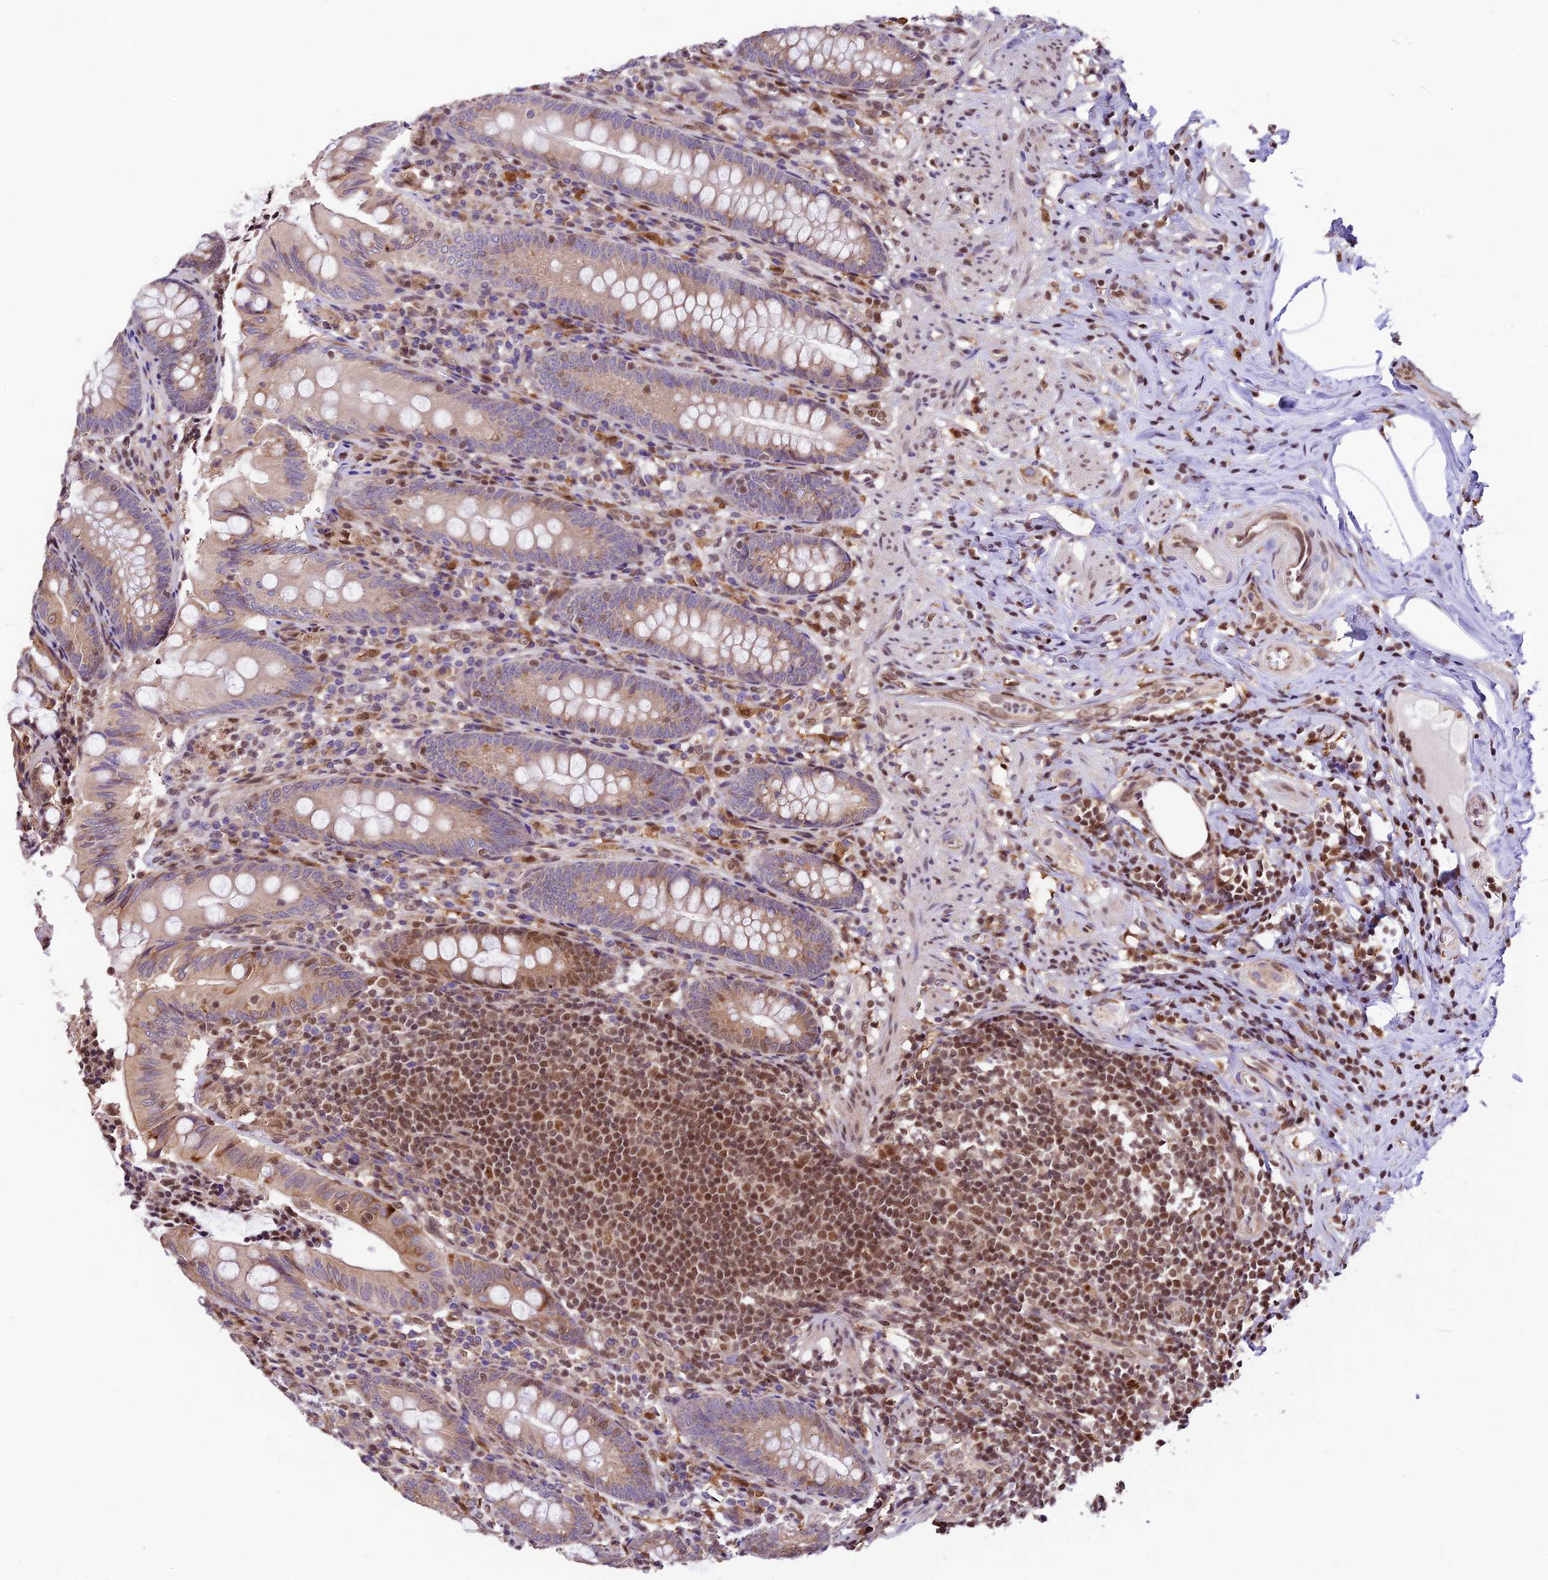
{"staining": {"intensity": "moderate", "quantity": "<25%", "location": "cytoplasmic/membranous,nuclear"}, "tissue": "appendix", "cell_type": "Glandular cells", "image_type": "normal", "snomed": [{"axis": "morphology", "description": "Normal tissue, NOS"}, {"axis": "topography", "description": "Appendix"}], "caption": "Glandular cells demonstrate low levels of moderate cytoplasmic/membranous,nuclear expression in approximately <25% of cells in unremarkable appendix. (brown staining indicates protein expression, while blue staining denotes nuclei).", "gene": "TRIM22", "patient": {"sex": "male", "age": 55}}